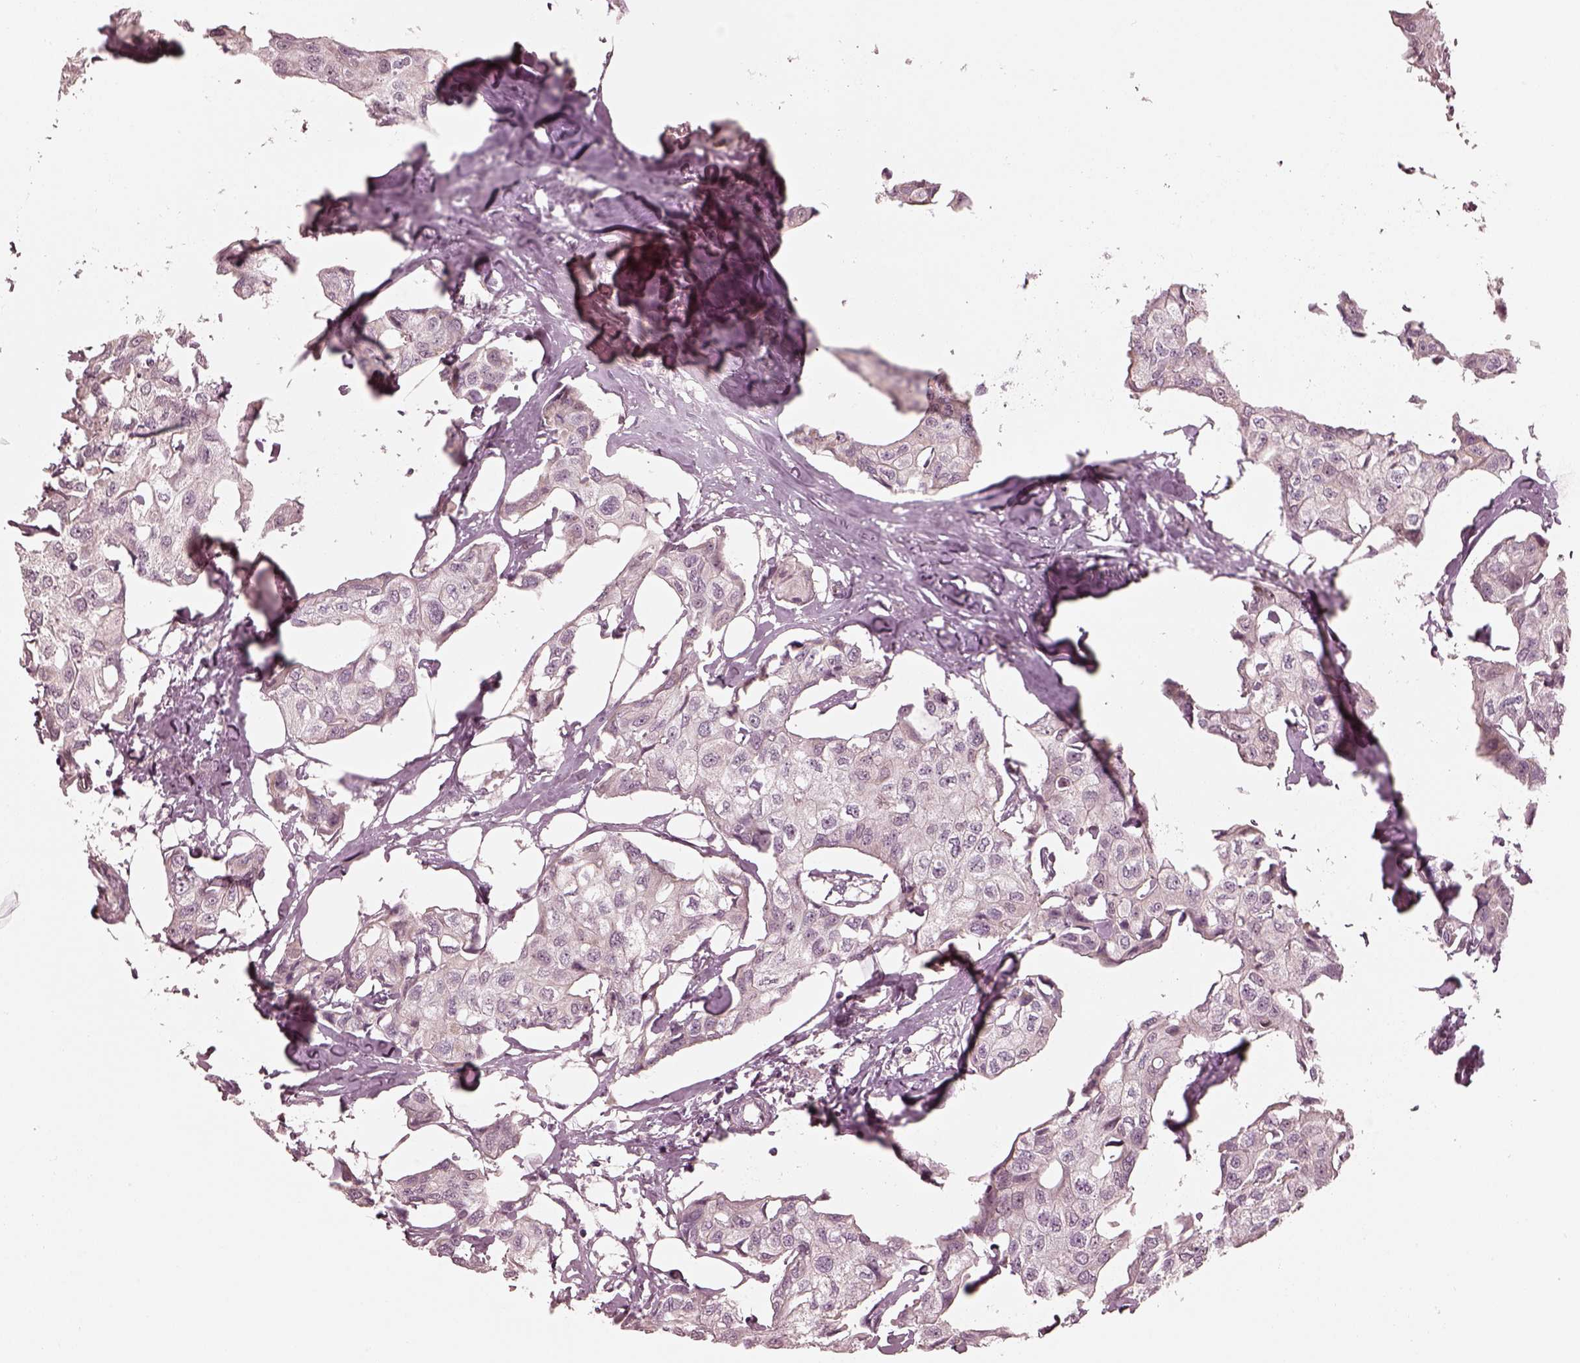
{"staining": {"intensity": "negative", "quantity": "none", "location": "none"}, "tissue": "breast cancer", "cell_type": "Tumor cells", "image_type": "cancer", "snomed": [{"axis": "morphology", "description": "Duct carcinoma"}, {"axis": "topography", "description": "Breast"}], "caption": "DAB immunohistochemical staining of human breast cancer exhibits no significant expression in tumor cells.", "gene": "IQCB1", "patient": {"sex": "female", "age": 80}}